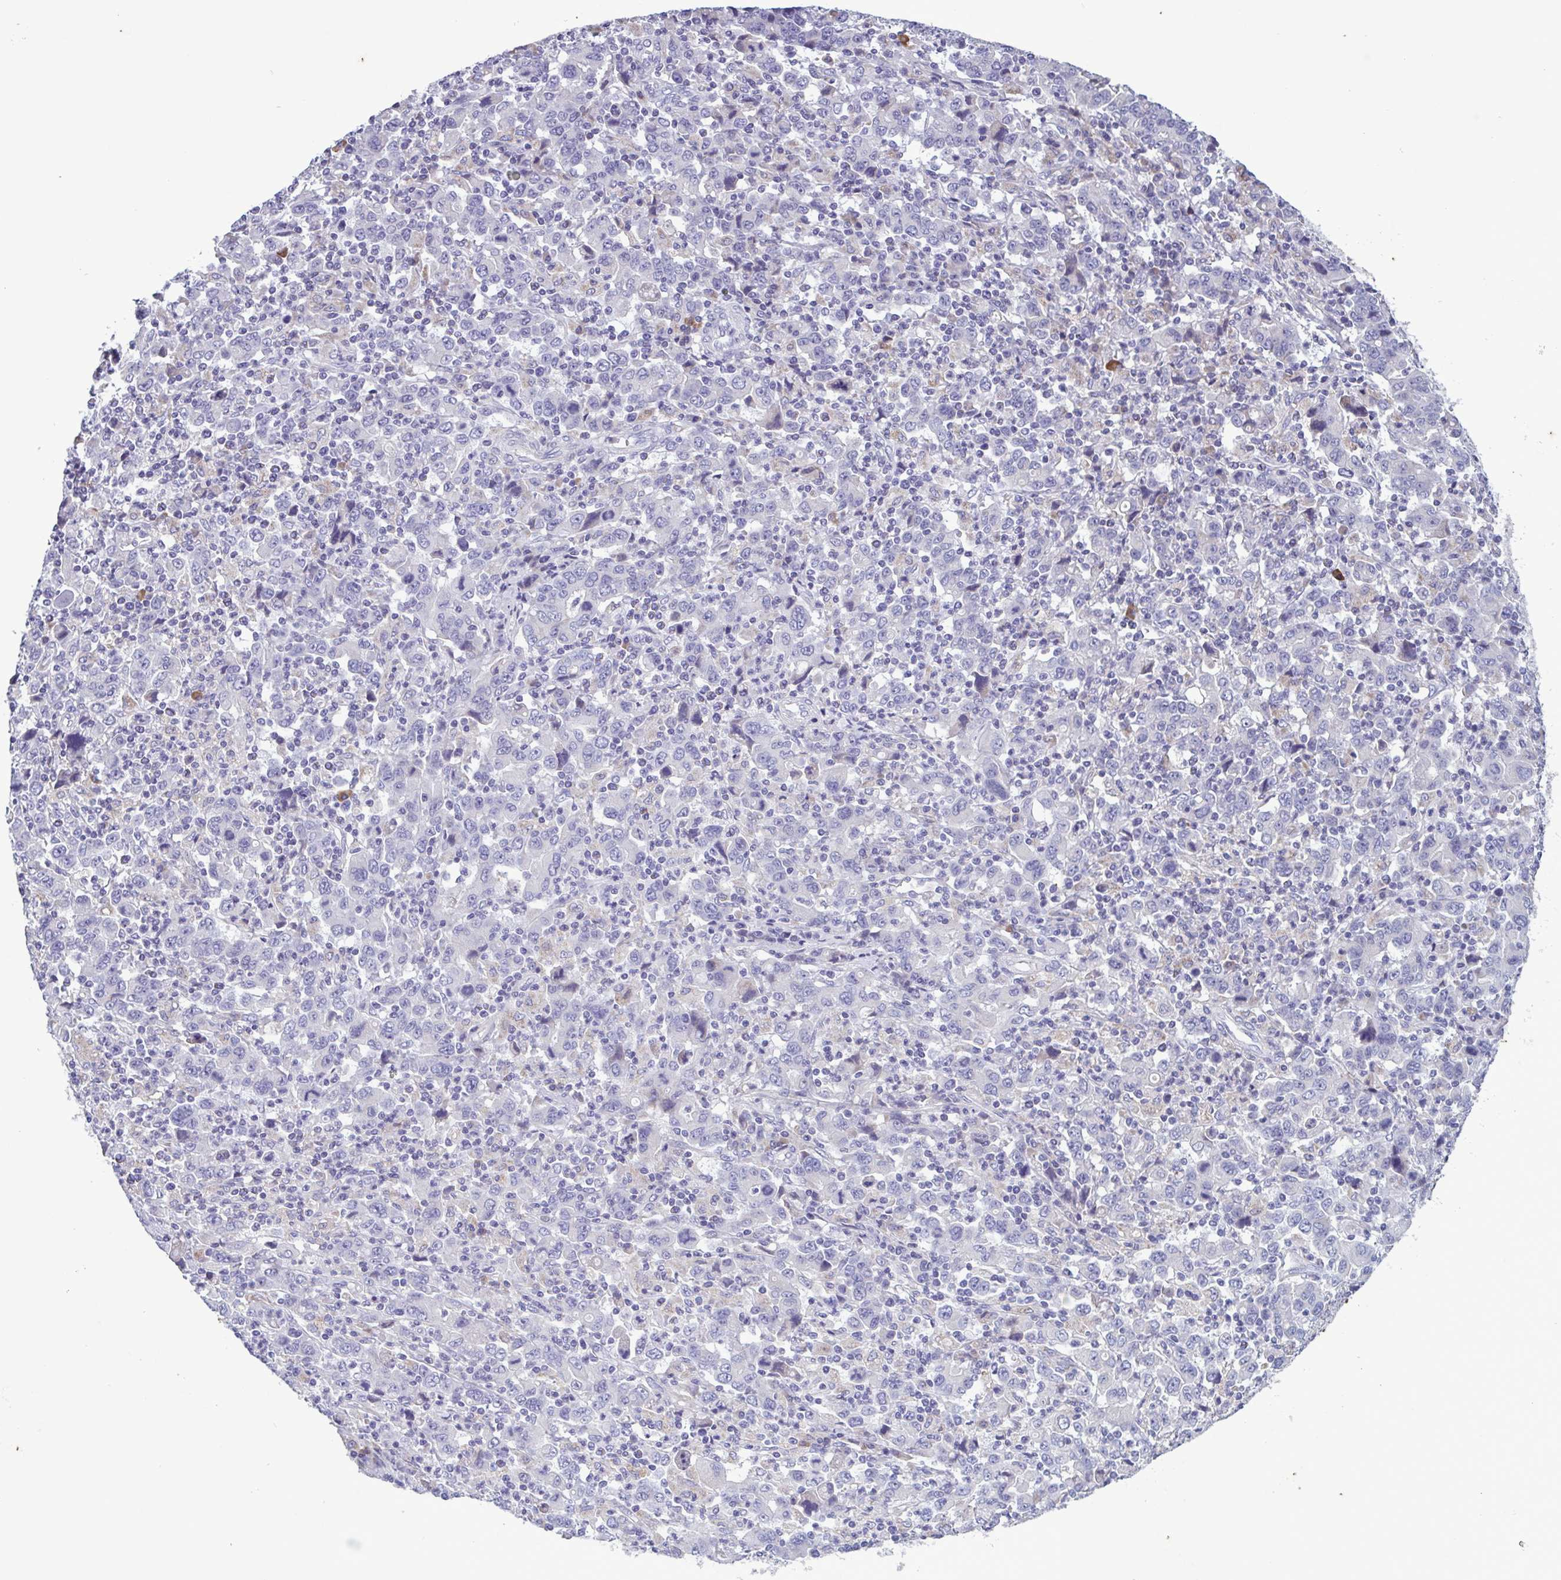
{"staining": {"intensity": "negative", "quantity": "none", "location": "none"}, "tissue": "stomach cancer", "cell_type": "Tumor cells", "image_type": "cancer", "snomed": [{"axis": "morphology", "description": "Adenocarcinoma, NOS"}, {"axis": "topography", "description": "Stomach, upper"}], "caption": "Immunohistochemistry (IHC) of human stomach cancer (adenocarcinoma) shows no positivity in tumor cells.", "gene": "F13B", "patient": {"sex": "male", "age": 69}}